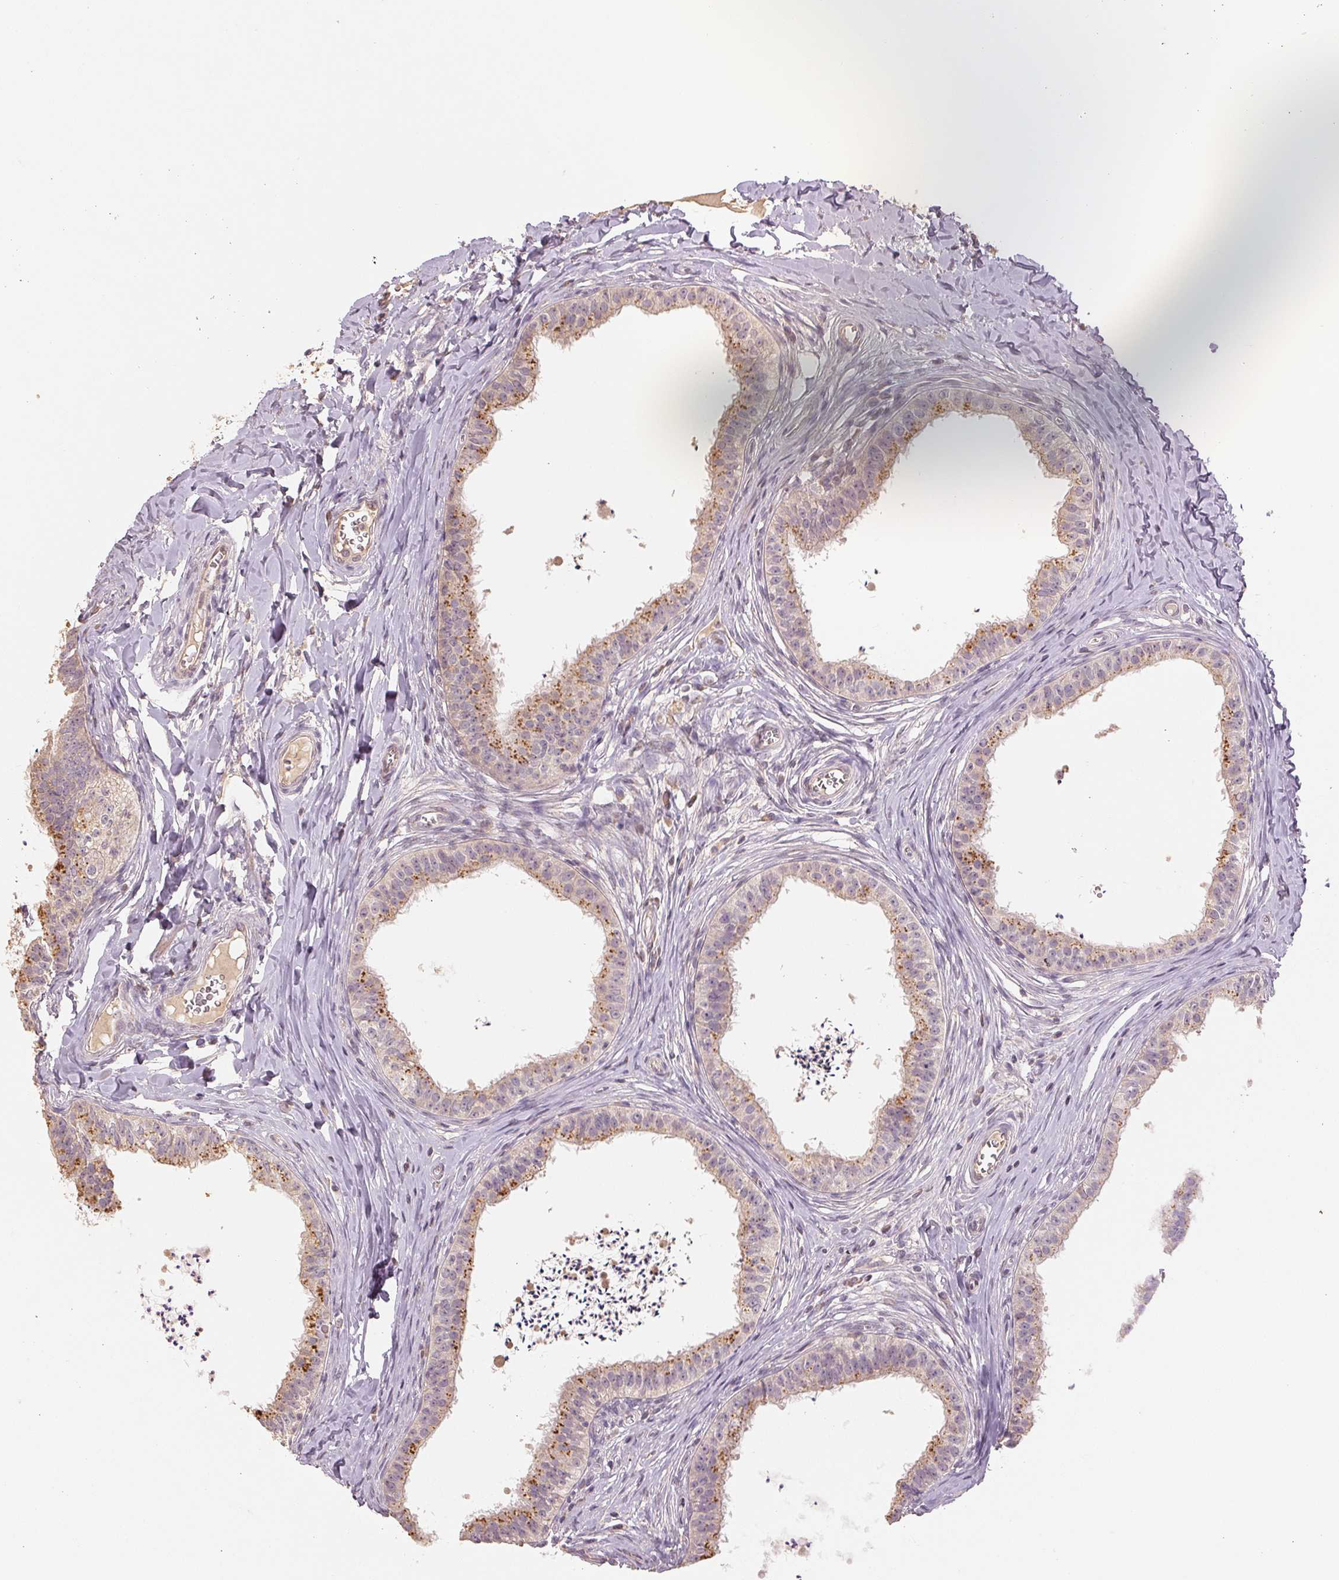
{"staining": {"intensity": "moderate", "quantity": "<25%", "location": "cytoplasmic/membranous"}, "tissue": "epididymis", "cell_type": "Glandular cells", "image_type": "normal", "snomed": [{"axis": "morphology", "description": "Normal tissue, NOS"}, {"axis": "topography", "description": "Epididymis"}], "caption": "Epididymis stained for a protein reveals moderate cytoplasmic/membranous positivity in glandular cells. (IHC, brightfield microscopy, high magnification).", "gene": "COX14", "patient": {"sex": "male", "age": 24}}